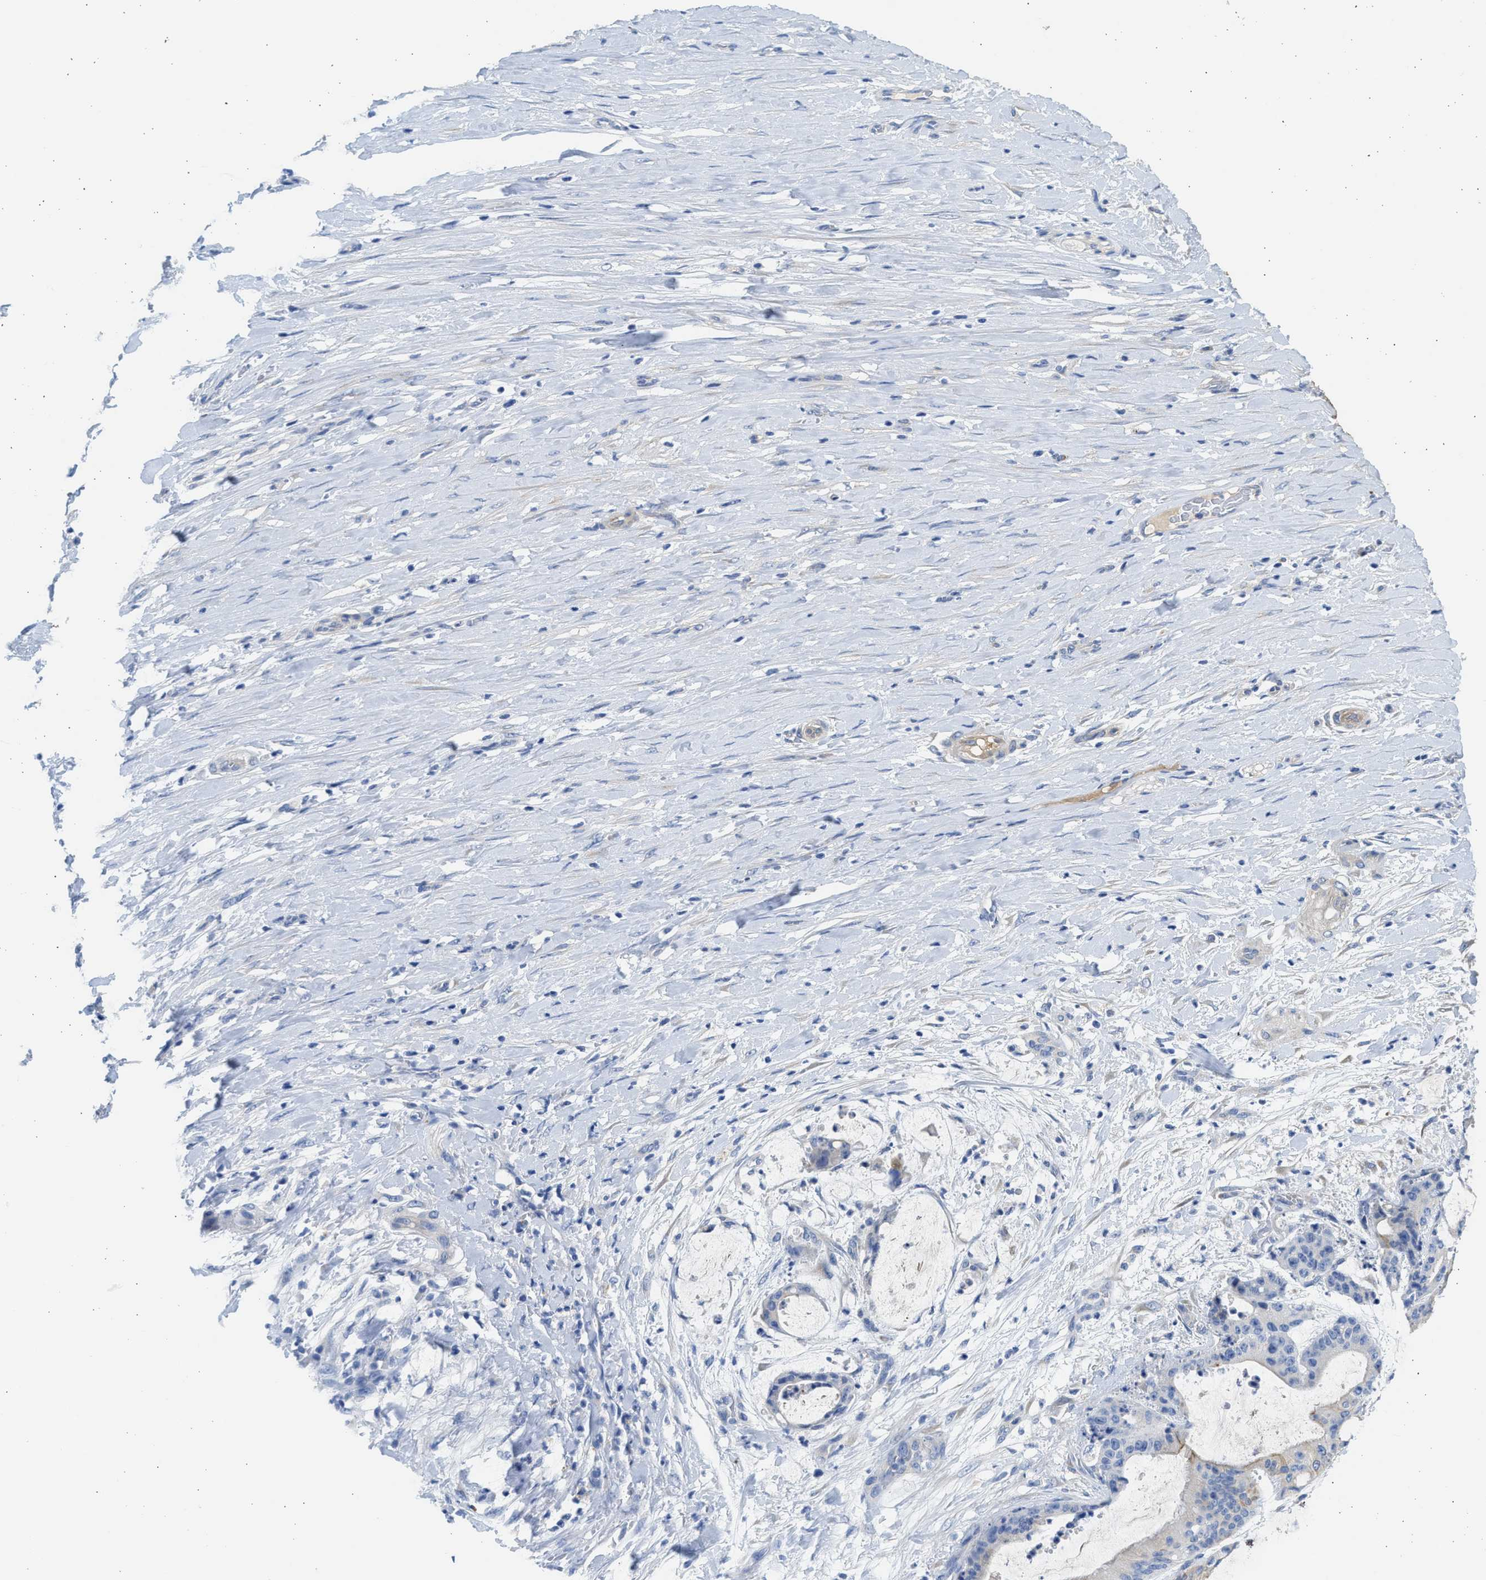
{"staining": {"intensity": "moderate", "quantity": "25%-75%", "location": "cytoplasmic/membranous"}, "tissue": "liver cancer", "cell_type": "Tumor cells", "image_type": "cancer", "snomed": [{"axis": "morphology", "description": "Cholangiocarcinoma"}, {"axis": "topography", "description": "Liver"}], "caption": "Liver cholangiocarcinoma tissue shows moderate cytoplasmic/membranous positivity in approximately 25%-75% of tumor cells", "gene": "CSRNP2", "patient": {"sex": "female", "age": 73}}